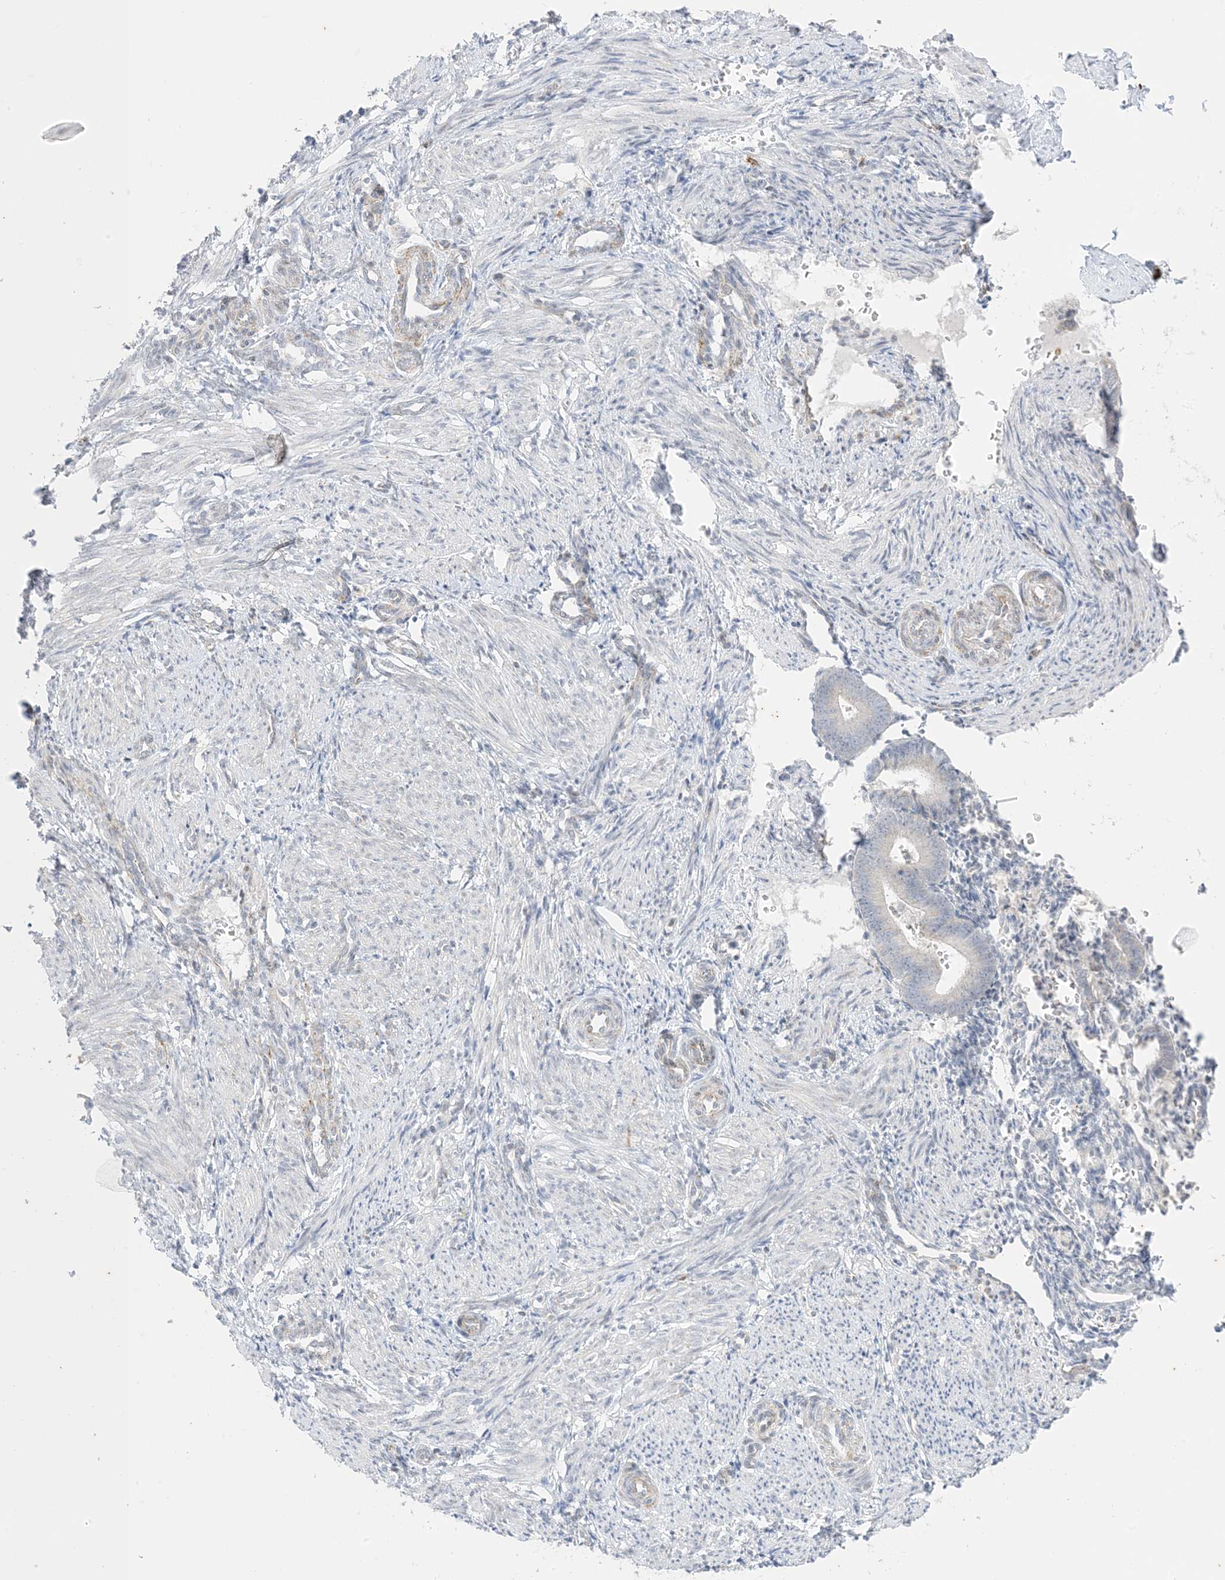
{"staining": {"intensity": "weak", "quantity": "<25%", "location": "cytoplasmic/membranous"}, "tissue": "smooth muscle", "cell_type": "Smooth muscle cells", "image_type": "normal", "snomed": [{"axis": "morphology", "description": "Normal tissue, NOS"}, {"axis": "topography", "description": "Endometrium"}], "caption": "A micrograph of smooth muscle stained for a protein reveals no brown staining in smooth muscle cells. Brightfield microscopy of IHC stained with DAB (brown) and hematoxylin (blue), captured at high magnification.", "gene": "RAC1", "patient": {"sex": "female", "age": 33}}